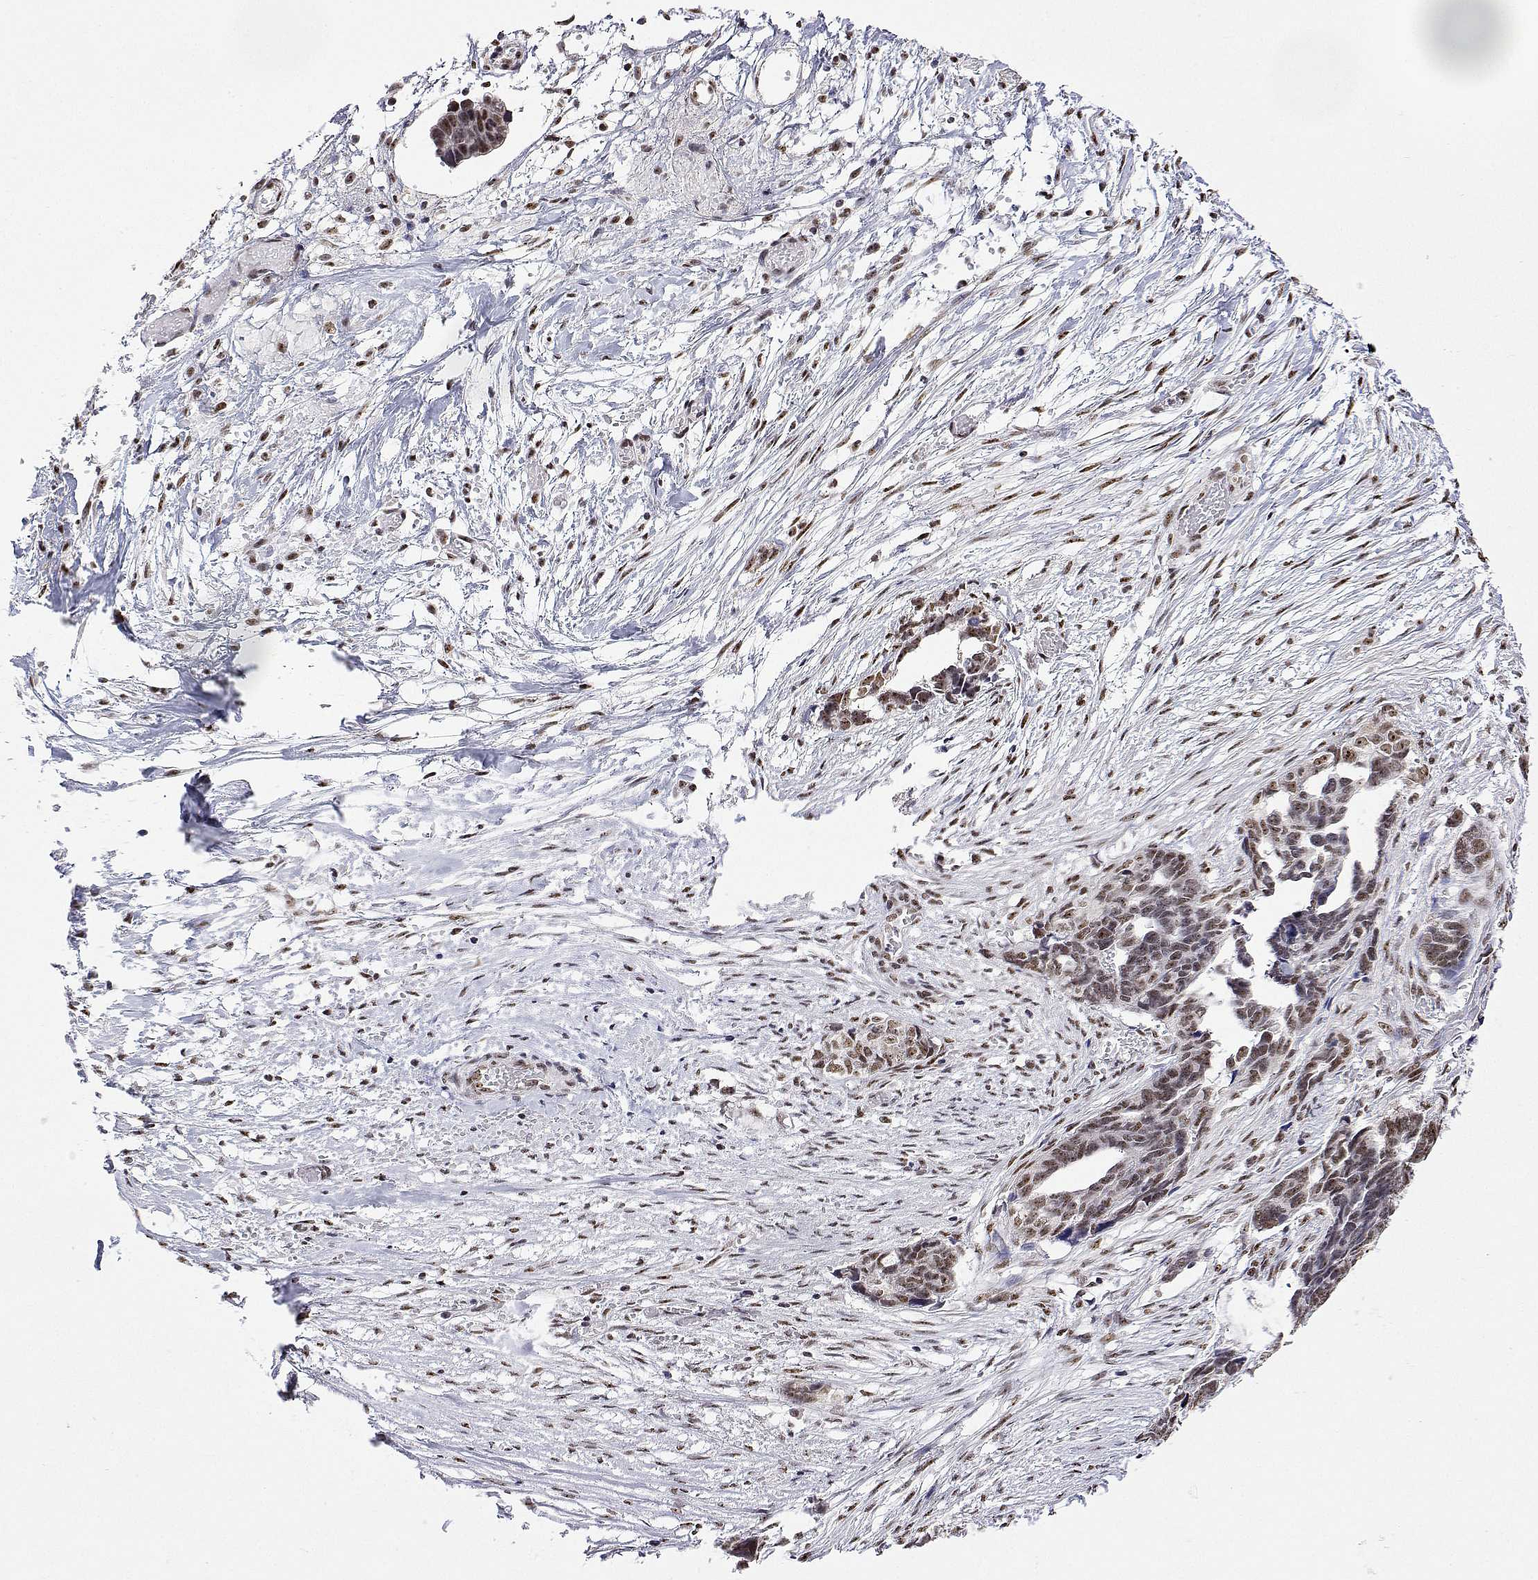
{"staining": {"intensity": "moderate", "quantity": ">75%", "location": "nuclear"}, "tissue": "ovarian cancer", "cell_type": "Tumor cells", "image_type": "cancer", "snomed": [{"axis": "morphology", "description": "Cystadenocarcinoma, serous, NOS"}, {"axis": "topography", "description": "Ovary"}], "caption": "Protein staining shows moderate nuclear staining in about >75% of tumor cells in ovarian cancer. The protein of interest is shown in brown color, while the nuclei are stained blue.", "gene": "ADAR", "patient": {"sex": "female", "age": 69}}